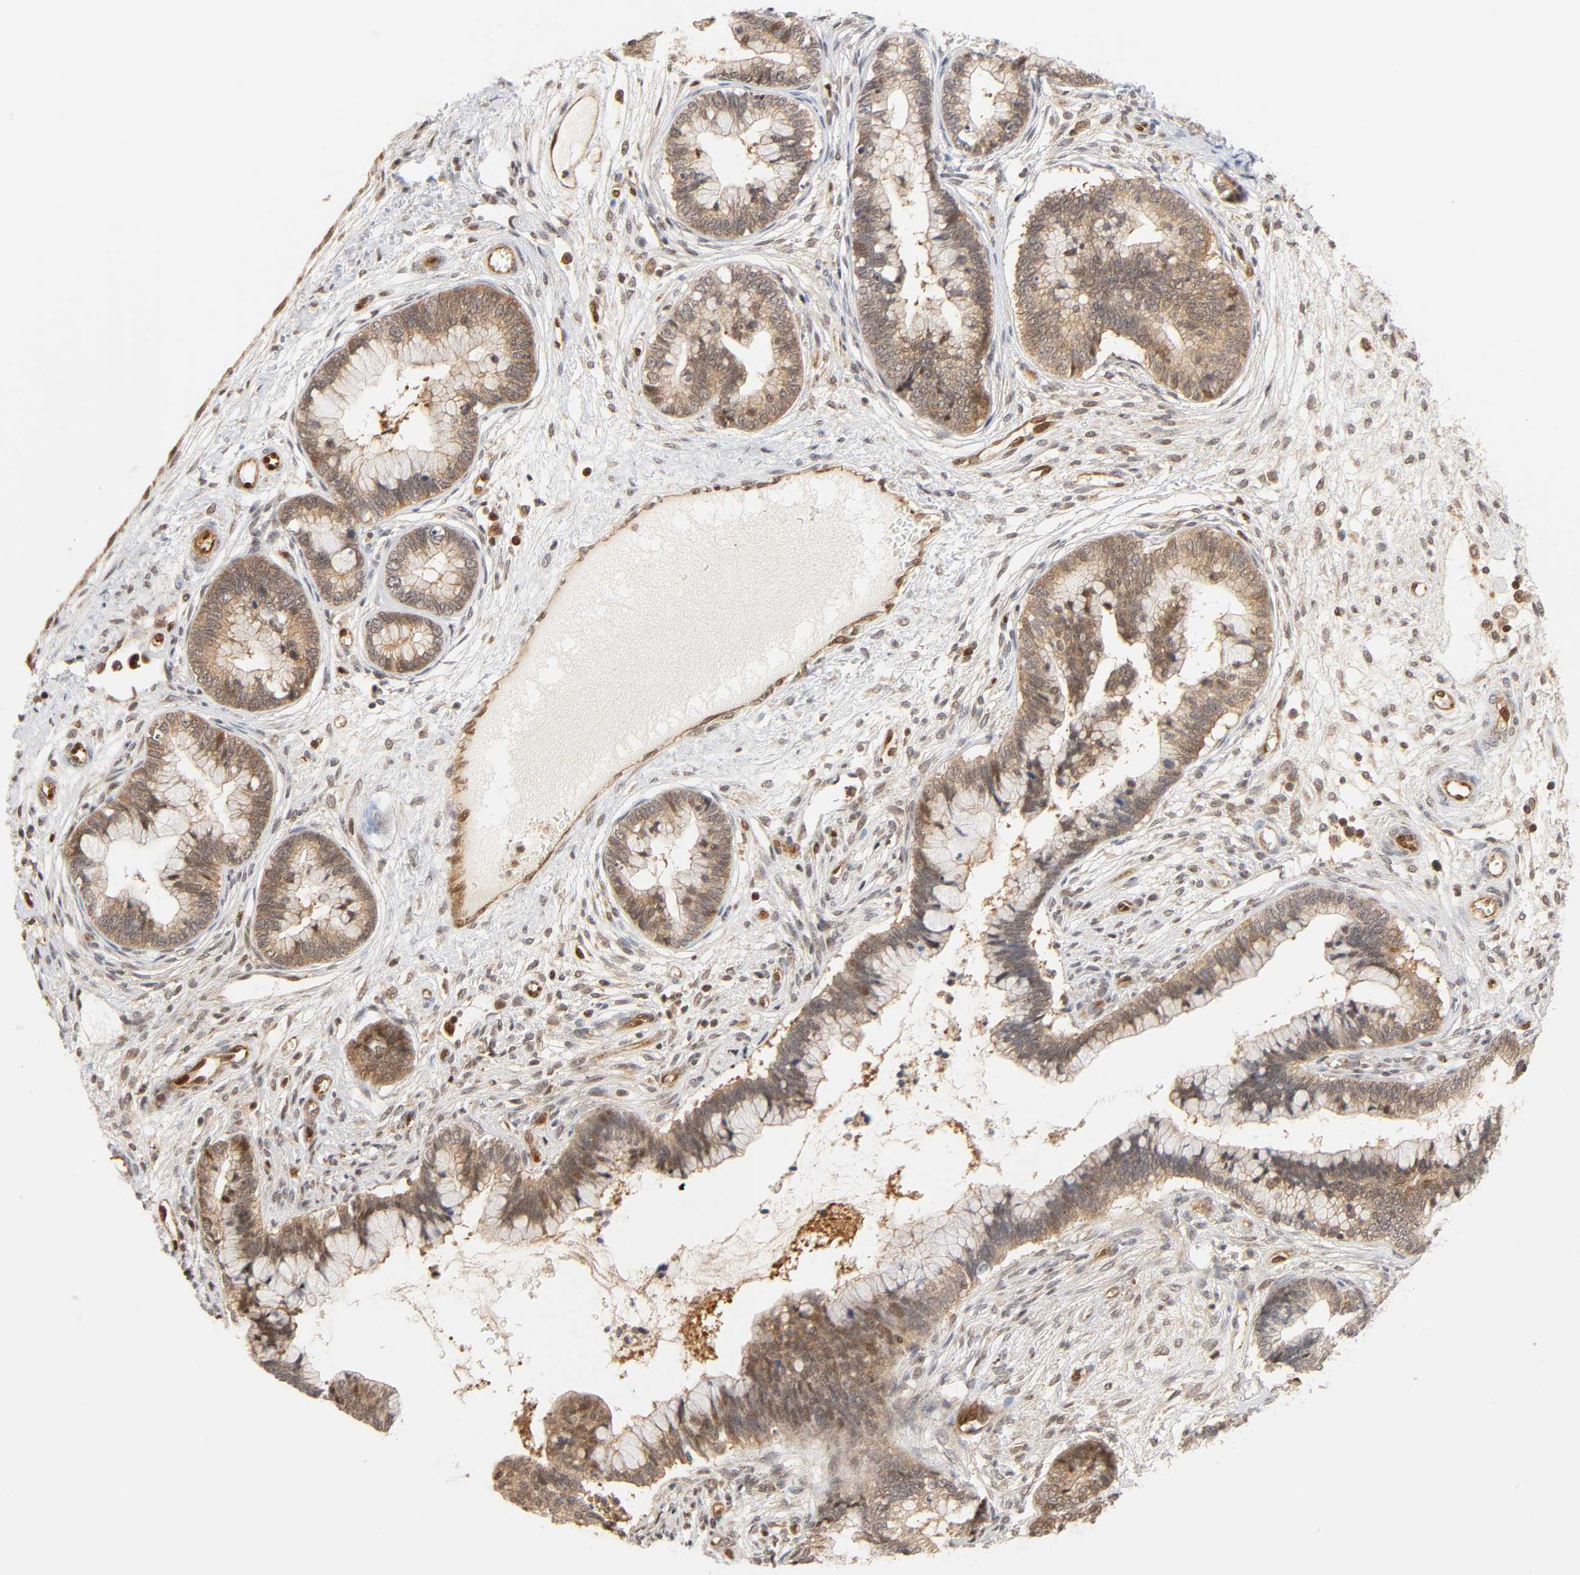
{"staining": {"intensity": "weak", "quantity": ">75%", "location": "cytoplasmic/membranous,nuclear"}, "tissue": "cervical cancer", "cell_type": "Tumor cells", "image_type": "cancer", "snomed": [{"axis": "morphology", "description": "Adenocarcinoma, NOS"}, {"axis": "topography", "description": "Cervix"}], "caption": "Immunohistochemical staining of human cervical cancer (adenocarcinoma) reveals low levels of weak cytoplasmic/membranous and nuclear positivity in approximately >75% of tumor cells. Using DAB (3,3'-diaminobenzidine) (brown) and hematoxylin (blue) stains, captured at high magnification using brightfield microscopy.", "gene": "CDC37", "patient": {"sex": "female", "age": 44}}